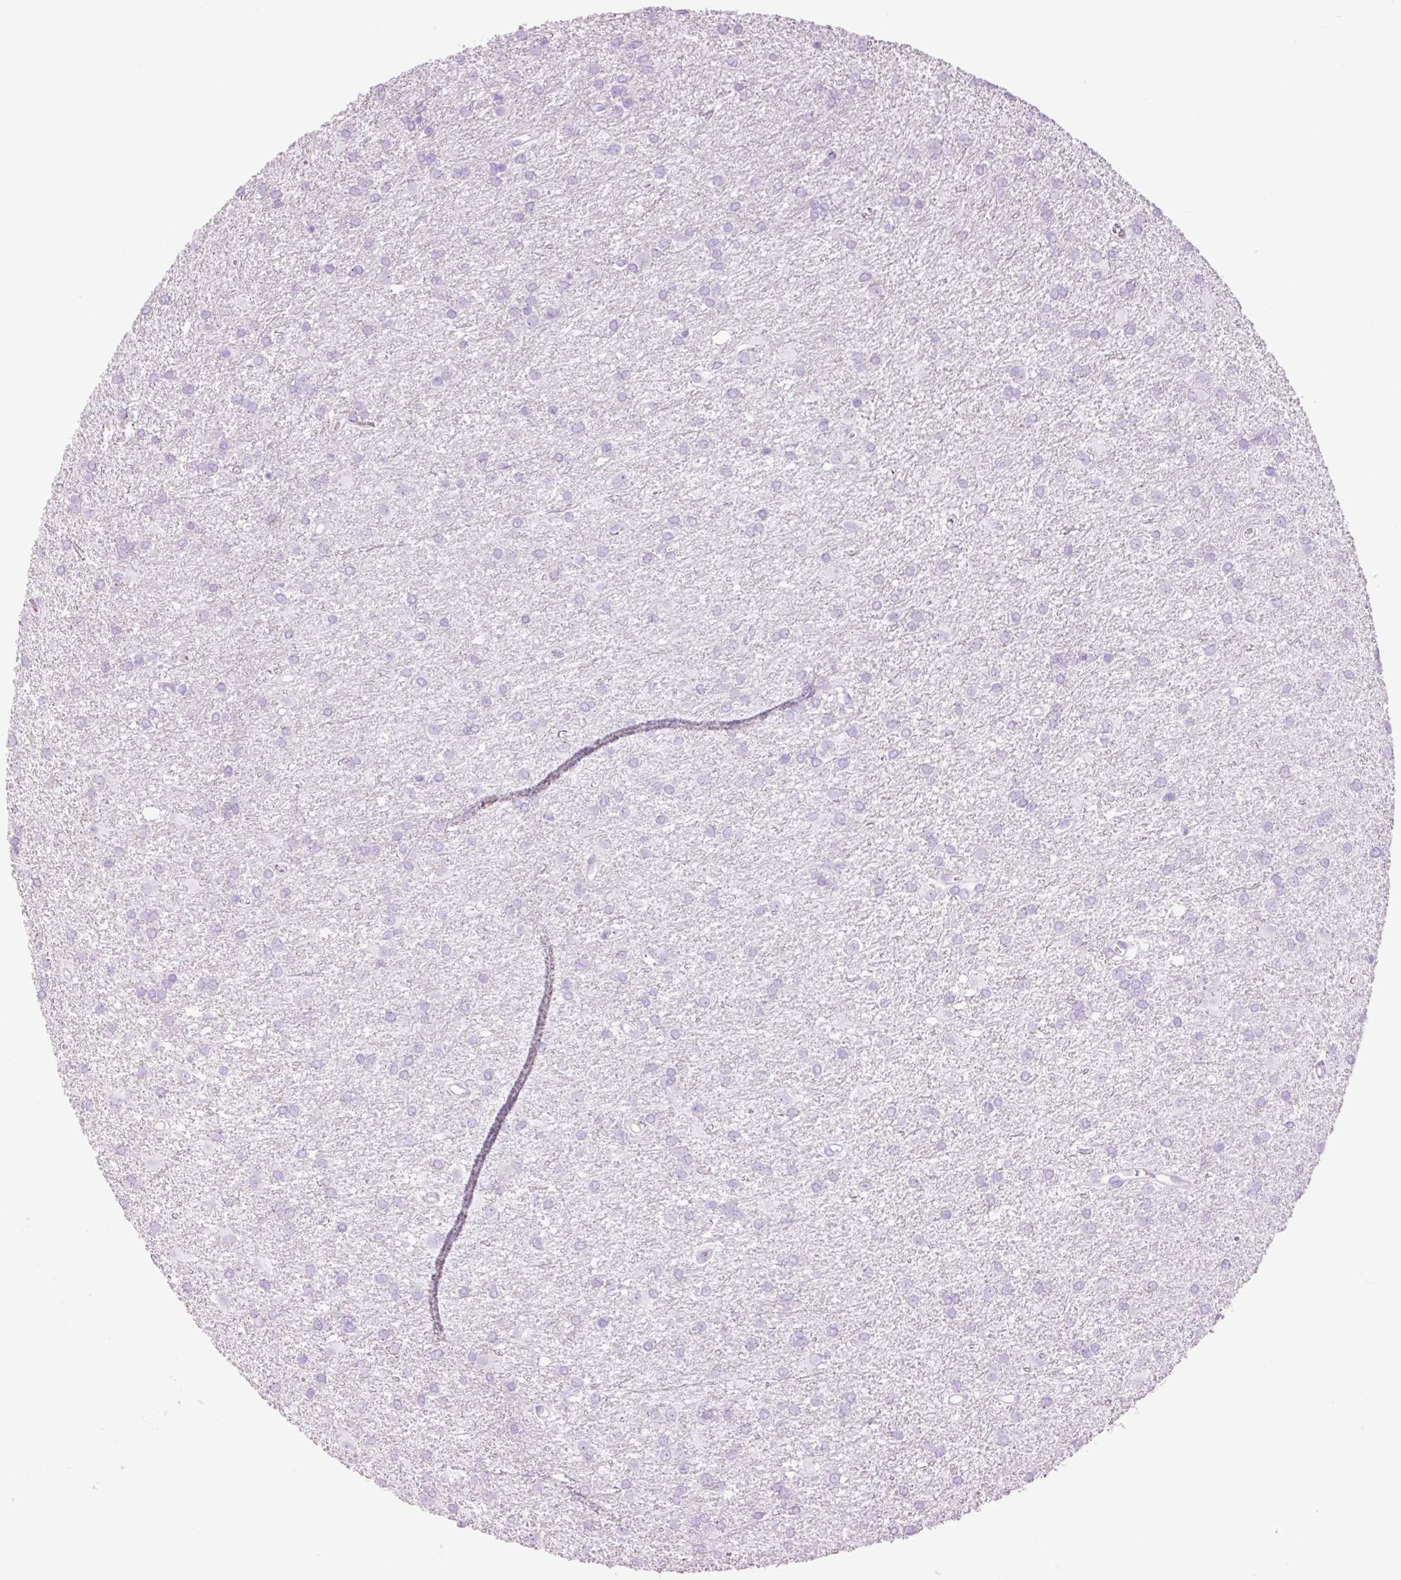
{"staining": {"intensity": "negative", "quantity": "none", "location": "none"}, "tissue": "glioma", "cell_type": "Tumor cells", "image_type": "cancer", "snomed": [{"axis": "morphology", "description": "Glioma, malignant, High grade"}, {"axis": "topography", "description": "Brain"}], "caption": "This is a image of immunohistochemistry (IHC) staining of glioma, which shows no expression in tumor cells.", "gene": "LYZ", "patient": {"sex": "female", "age": 50}}